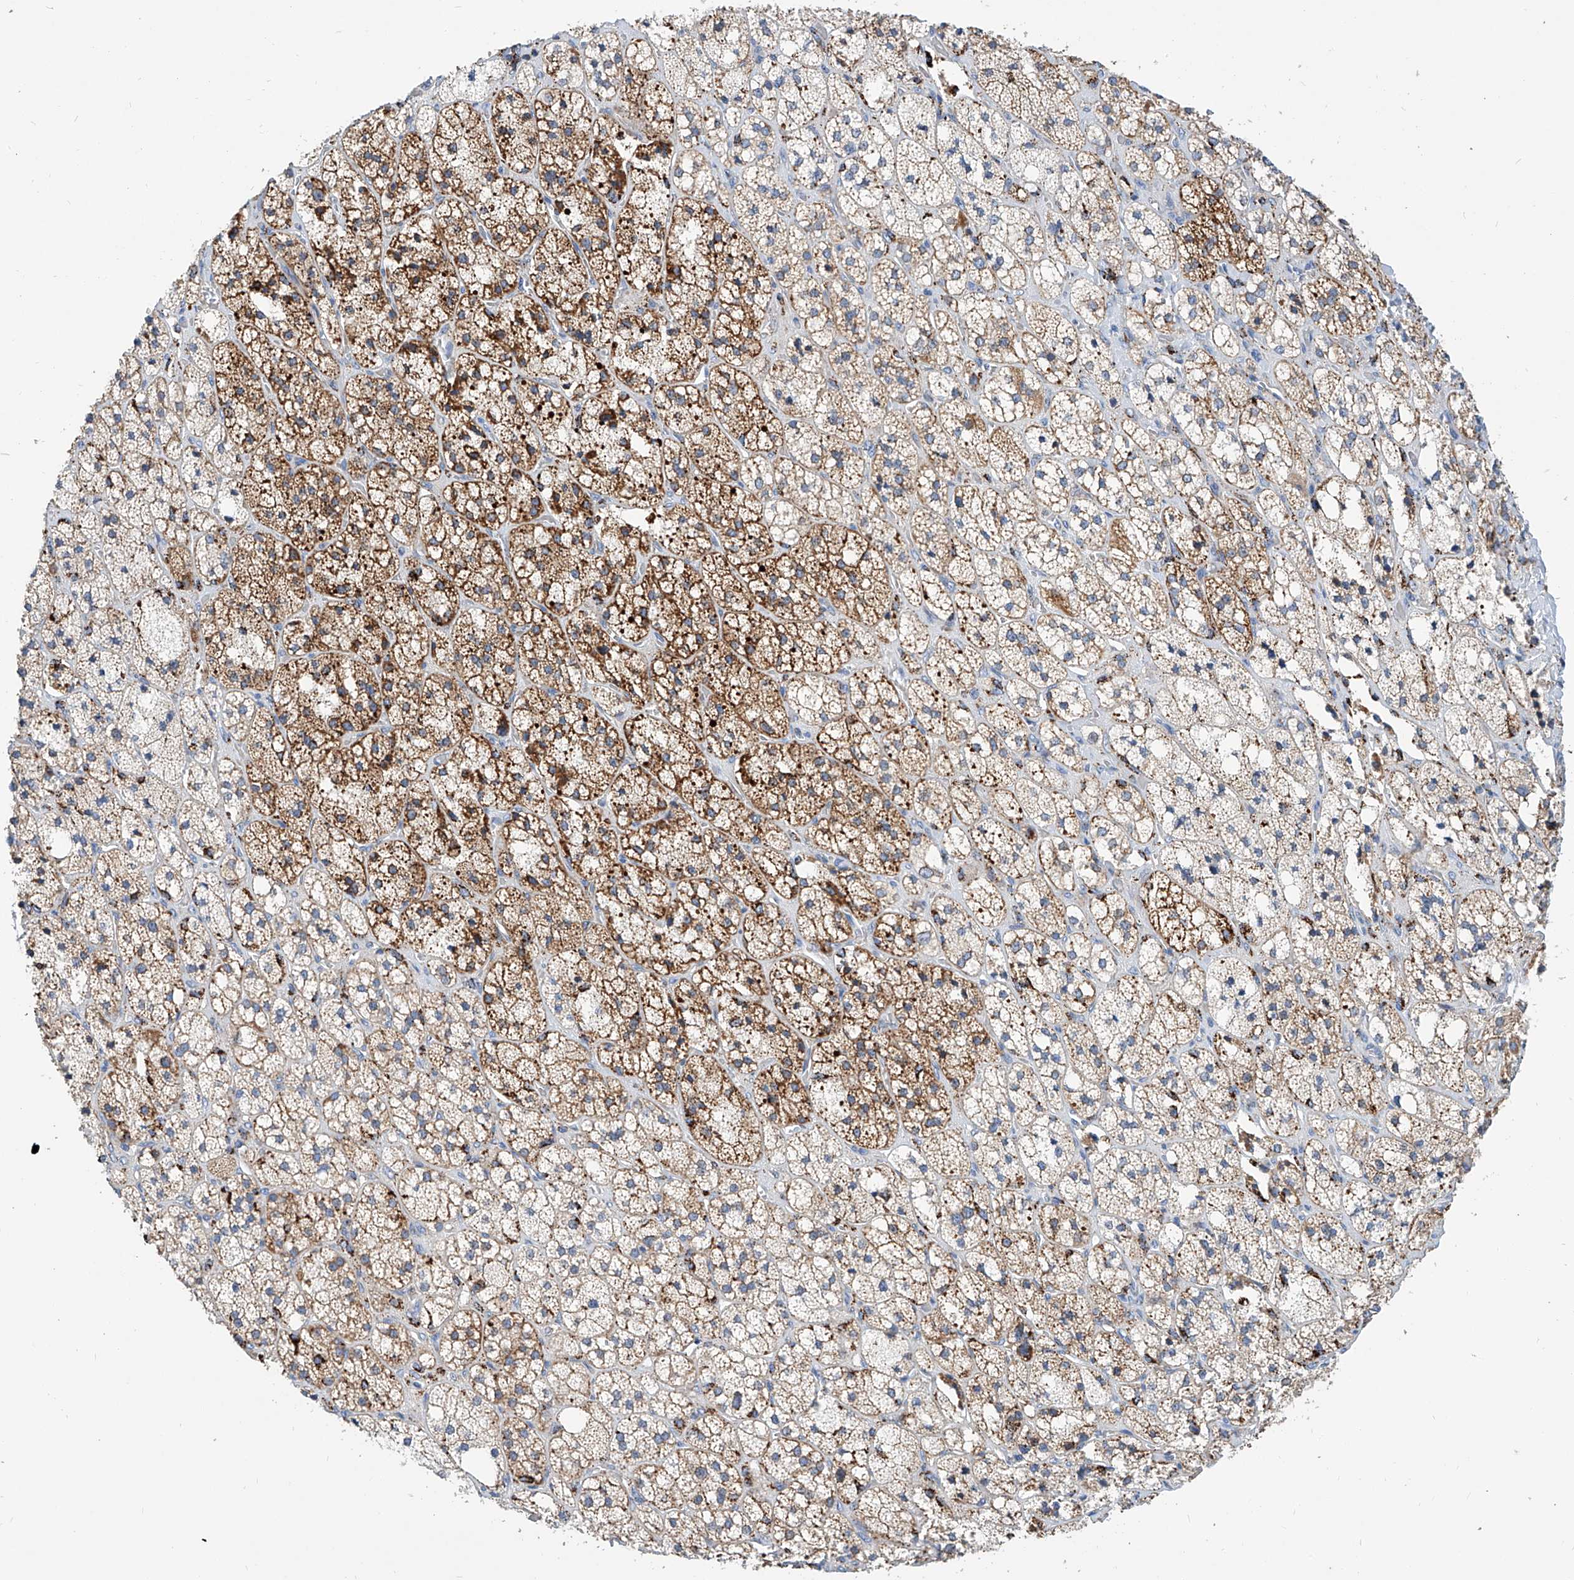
{"staining": {"intensity": "moderate", "quantity": ">75%", "location": "cytoplasmic/membranous"}, "tissue": "adrenal gland", "cell_type": "Glandular cells", "image_type": "normal", "snomed": [{"axis": "morphology", "description": "Normal tissue, NOS"}, {"axis": "topography", "description": "Adrenal gland"}], "caption": "This histopathology image shows immunohistochemistry staining of benign adrenal gland, with medium moderate cytoplasmic/membranous staining in approximately >75% of glandular cells.", "gene": "CPNE5", "patient": {"sex": "male", "age": 61}}